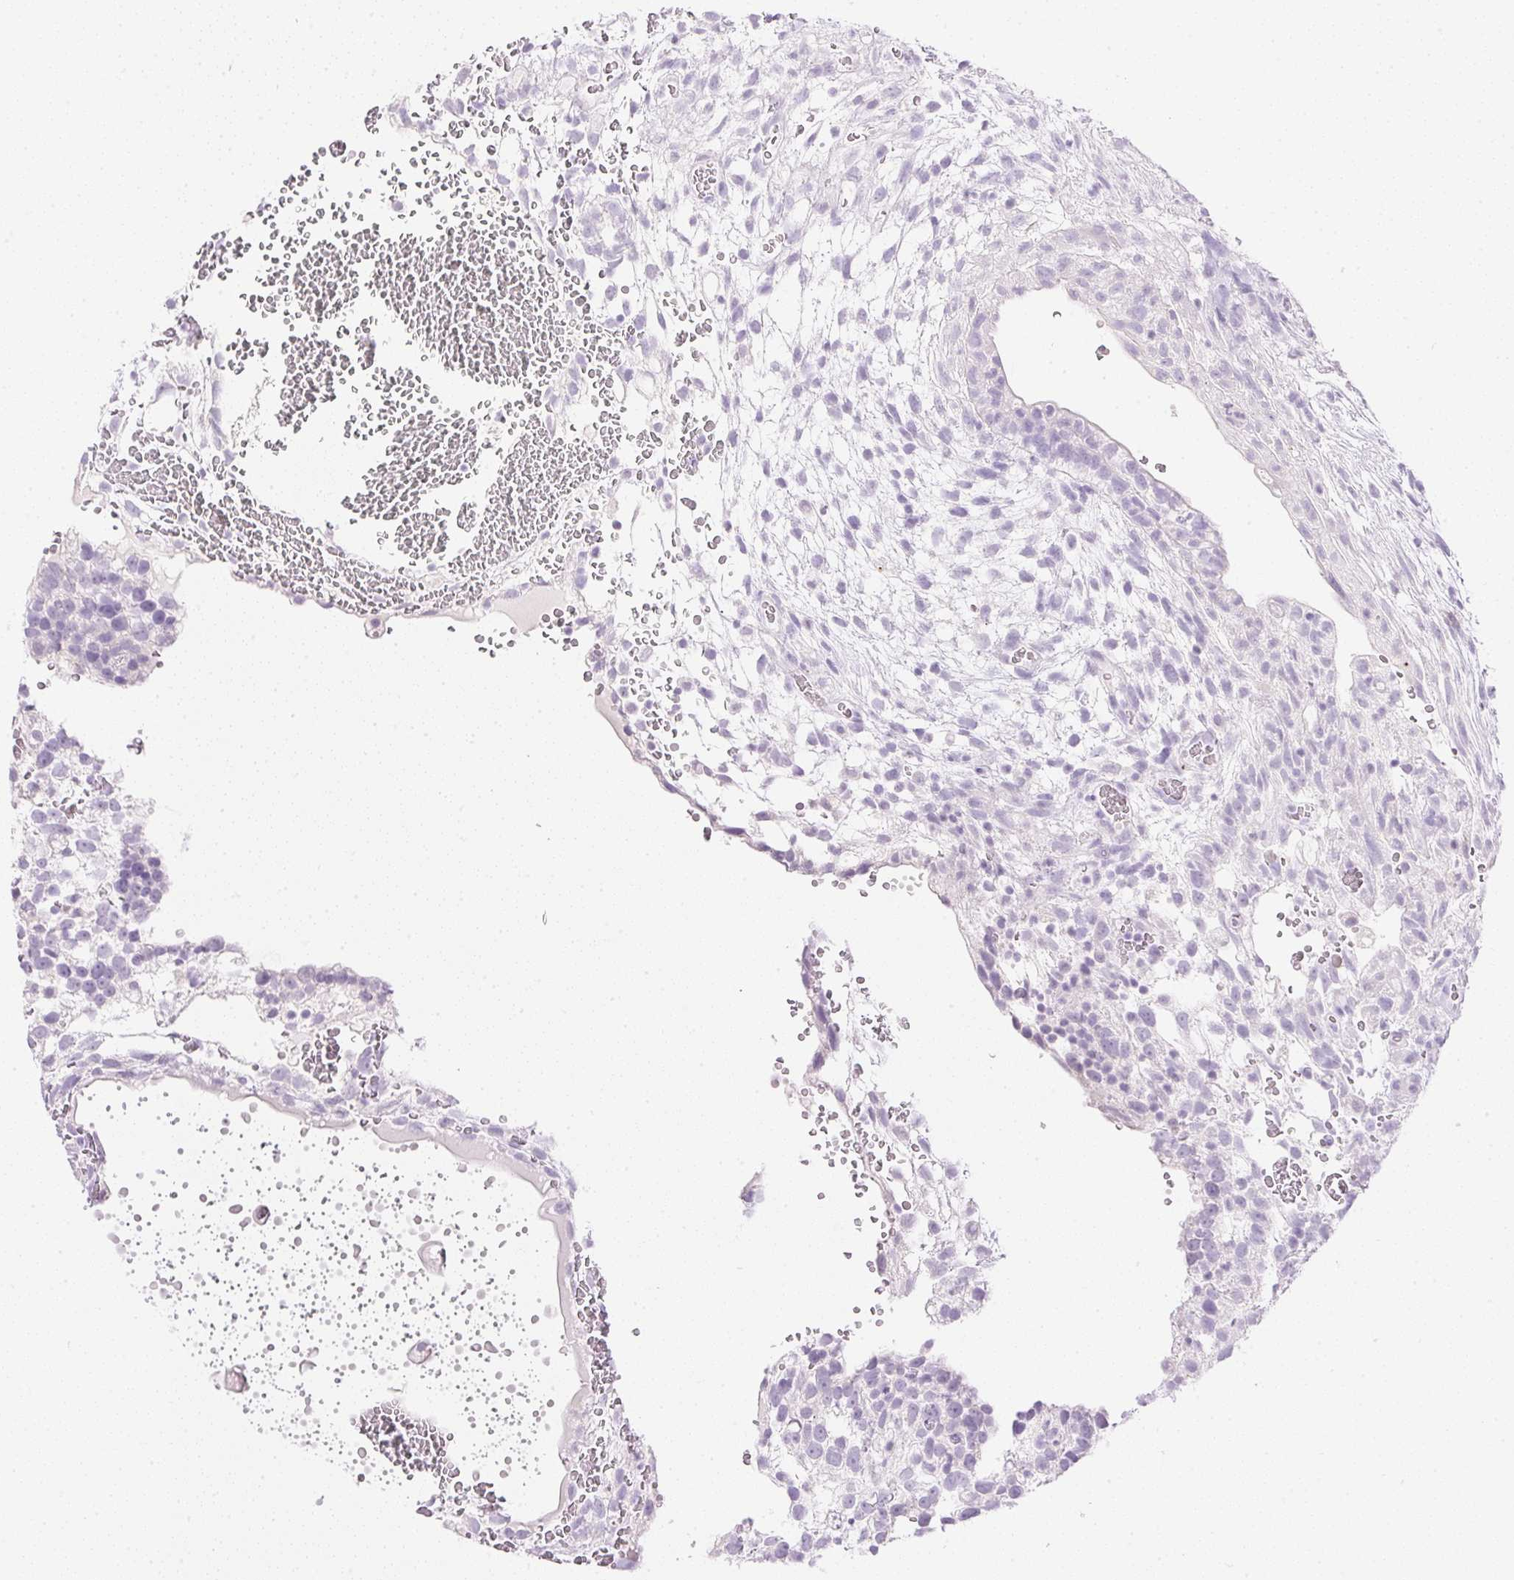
{"staining": {"intensity": "negative", "quantity": "none", "location": "none"}, "tissue": "testis cancer", "cell_type": "Tumor cells", "image_type": "cancer", "snomed": [{"axis": "morphology", "description": "Normal tissue, NOS"}, {"axis": "morphology", "description": "Carcinoma, Embryonal, NOS"}, {"axis": "topography", "description": "Testis"}], "caption": "Human testis embryonal carcinoma stained for a protein using IHC reveals no positivity in tumor cells.", "gene": "CTRL", "patient": {"sex": "male", "age": 32}}